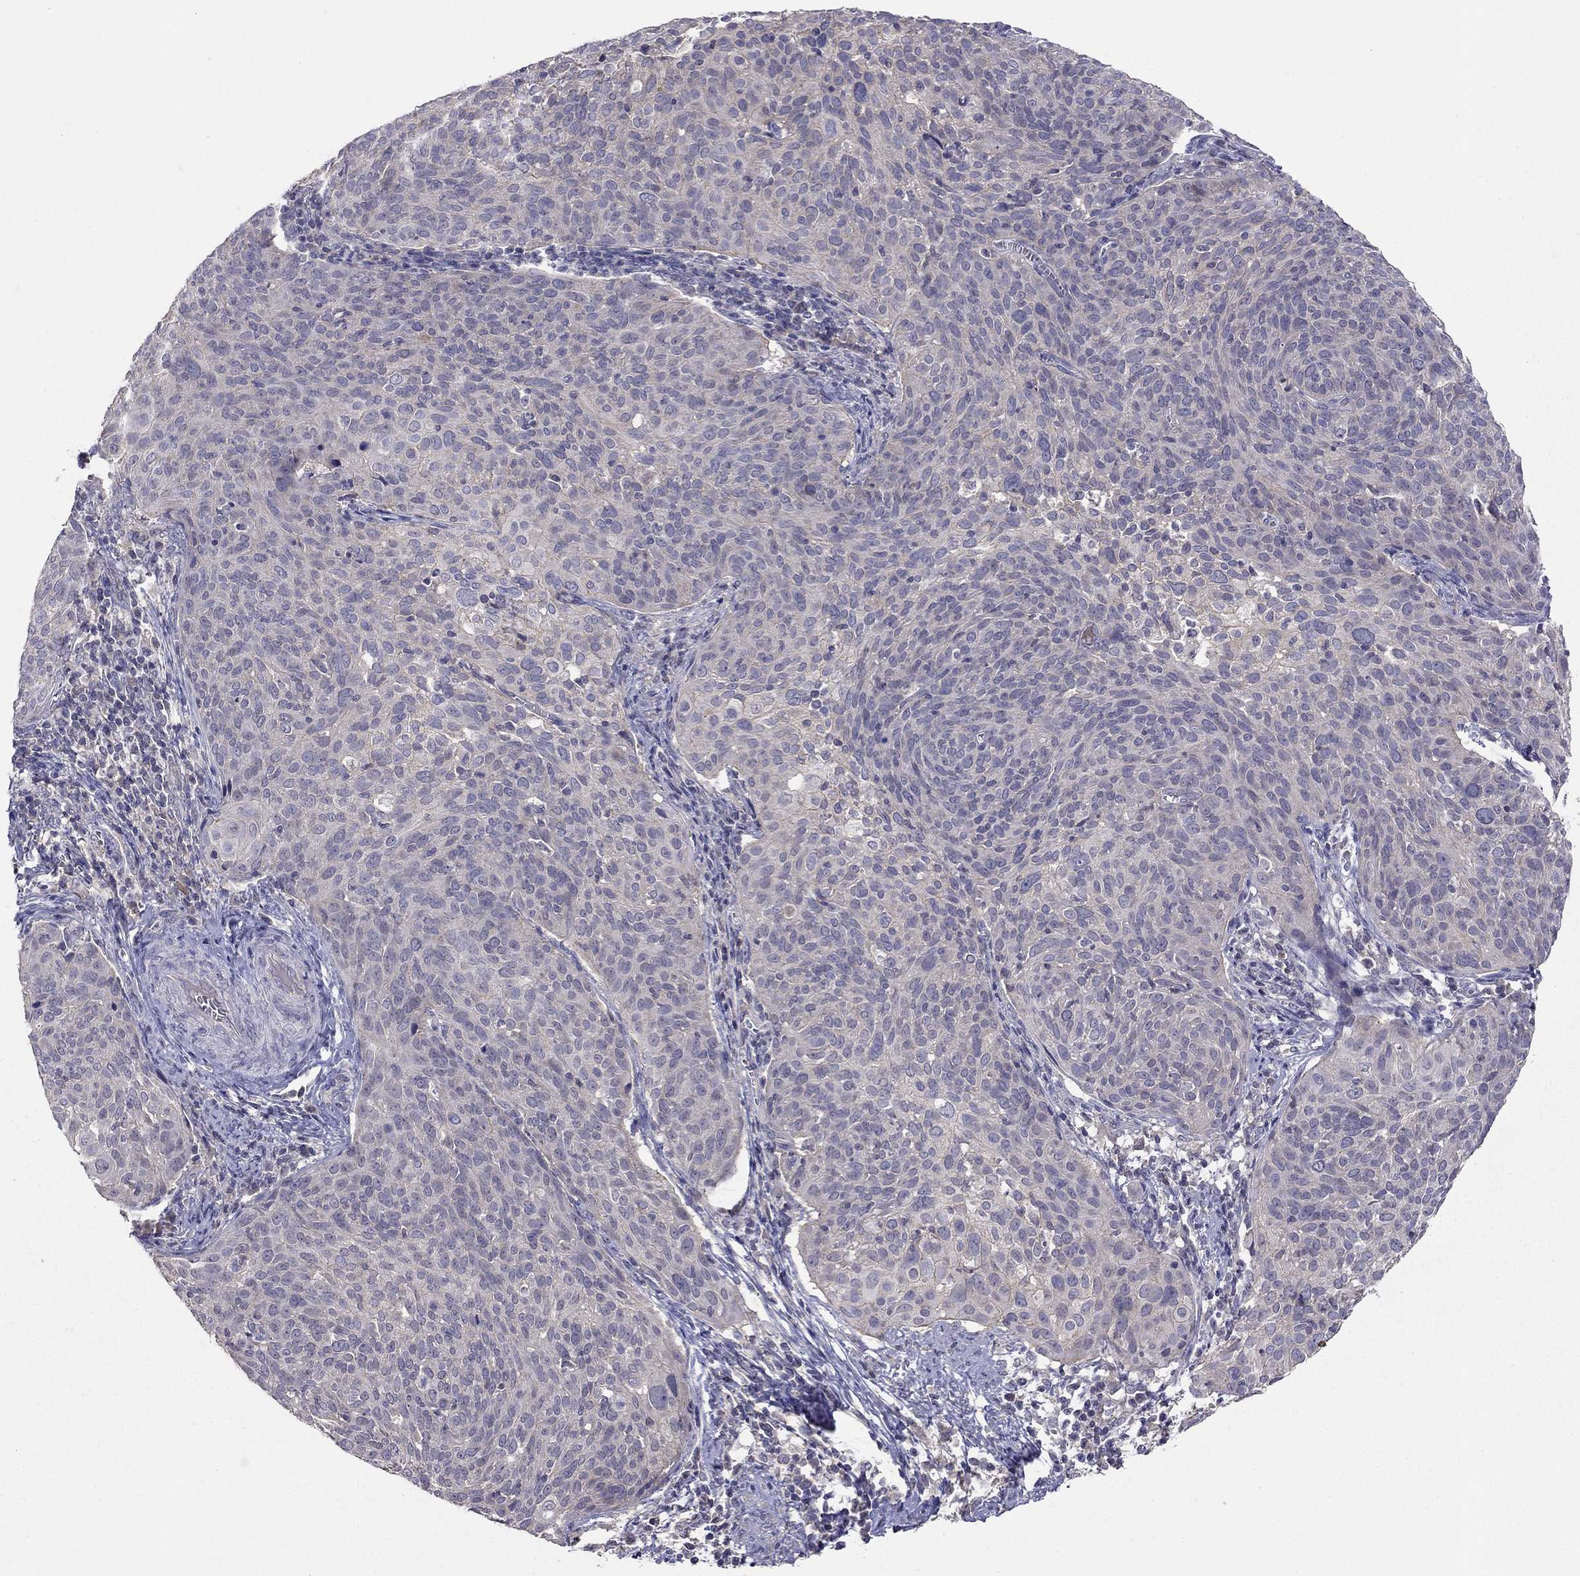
{"staining": {"intensity": "negative", "quantity": "none", "location": "none"}, "tissue": "cervical cancer", "cell_type": "Tumor cells", "image_type": "cancer", "snomed": [{"axis": "morphology", "description": "Squamous cell carcinoma, NOS"}, {"axis": "topography", "description": "Cervix"}], "caption": "This is an immunohistochemistry (IHC) micrograph of human cervical cancer. There is no expression in tumor cells.", "gene": "RTP5", "patient": {"sex": "female", "age": 39}}